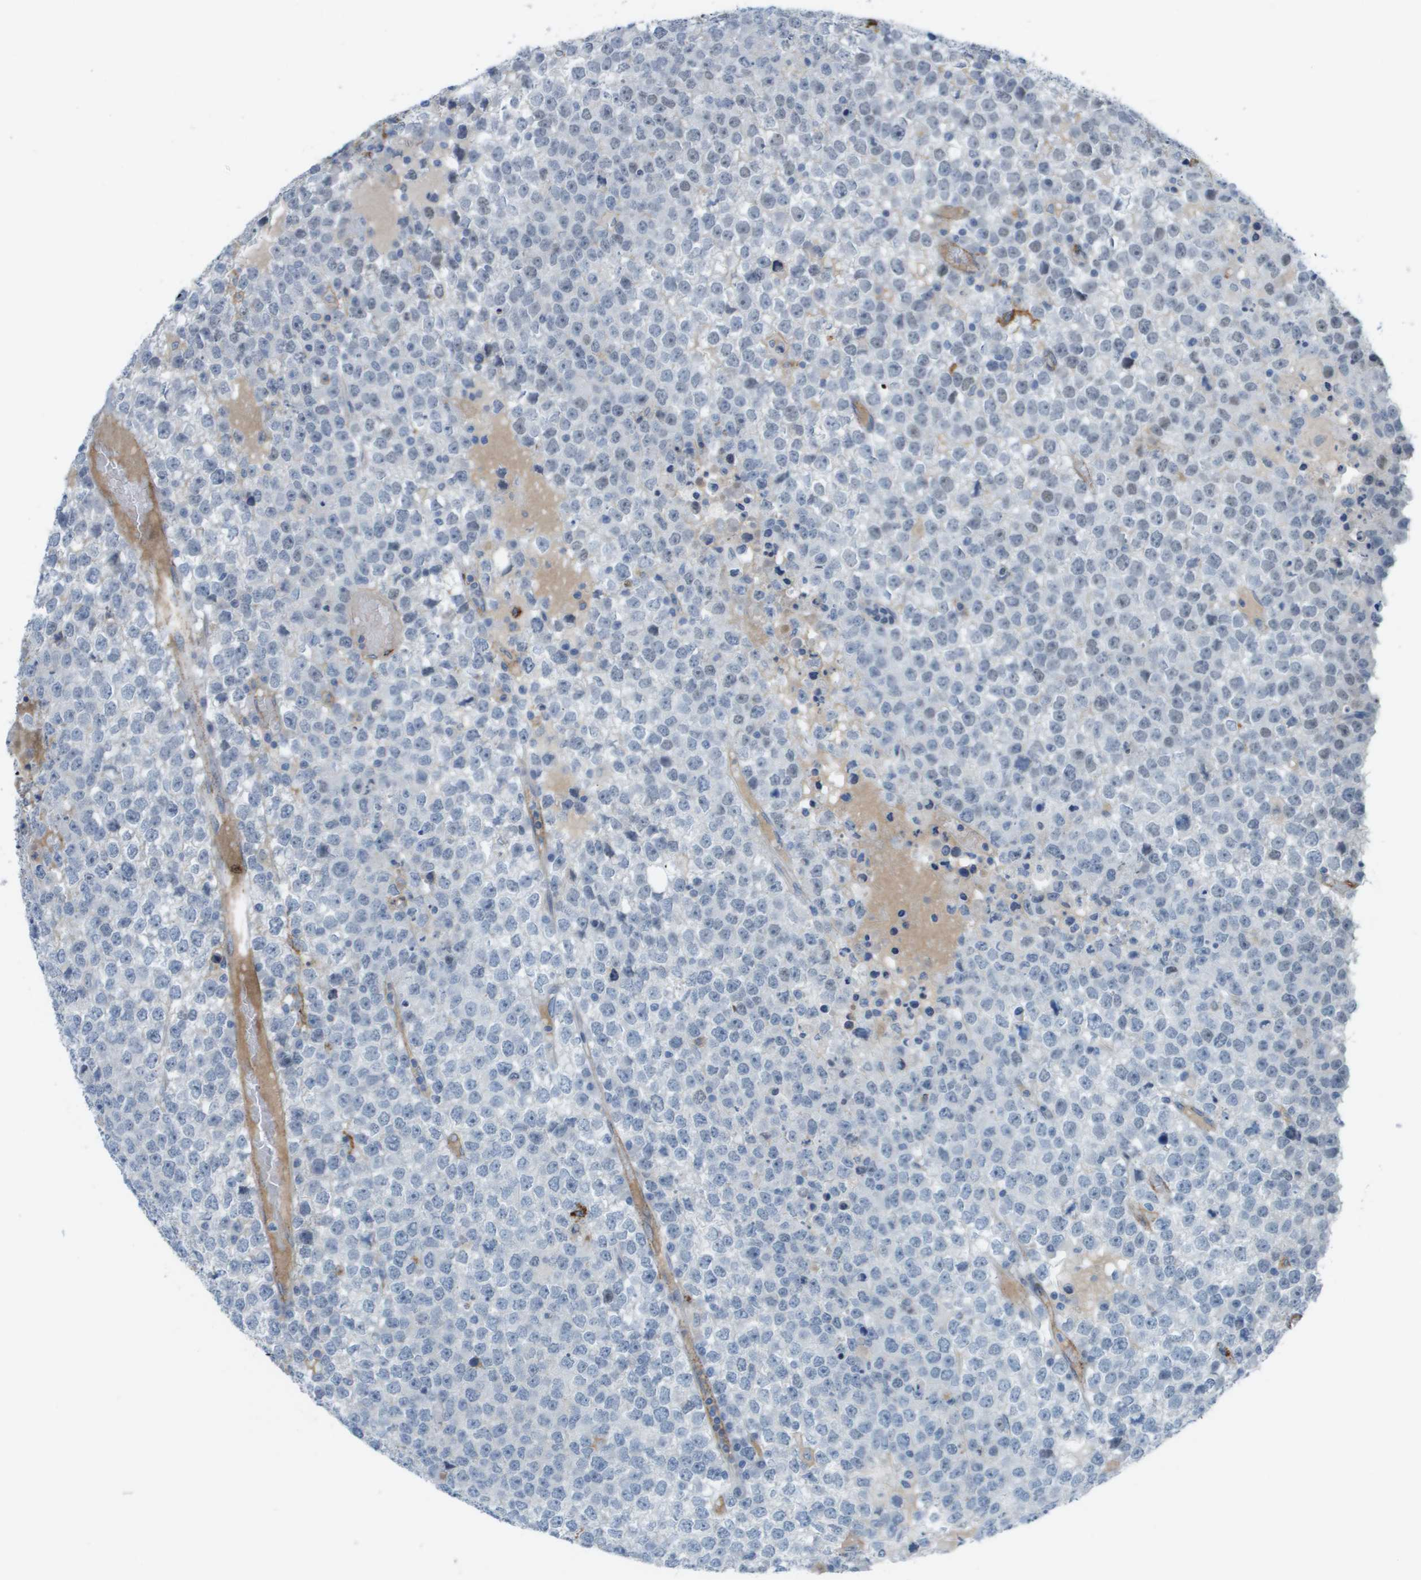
{"staining": {"intensity": "negative", "quantity": "none", "location": "none"}, "tissue": "testis cancer", "cell_type": "Tumor cells", "image_type": "cancer", "snomed": [{"axis": "morphology", "description": "Seminoma, NOS"}, {"axis": "topography", "description": "Testis"}], "caption": "Protein analysis of testis cancer (seminoma) shows no significant expression in tumor cells.", "gene": "ZBTB43", "patient": {"sex": "male", "age": 65}}